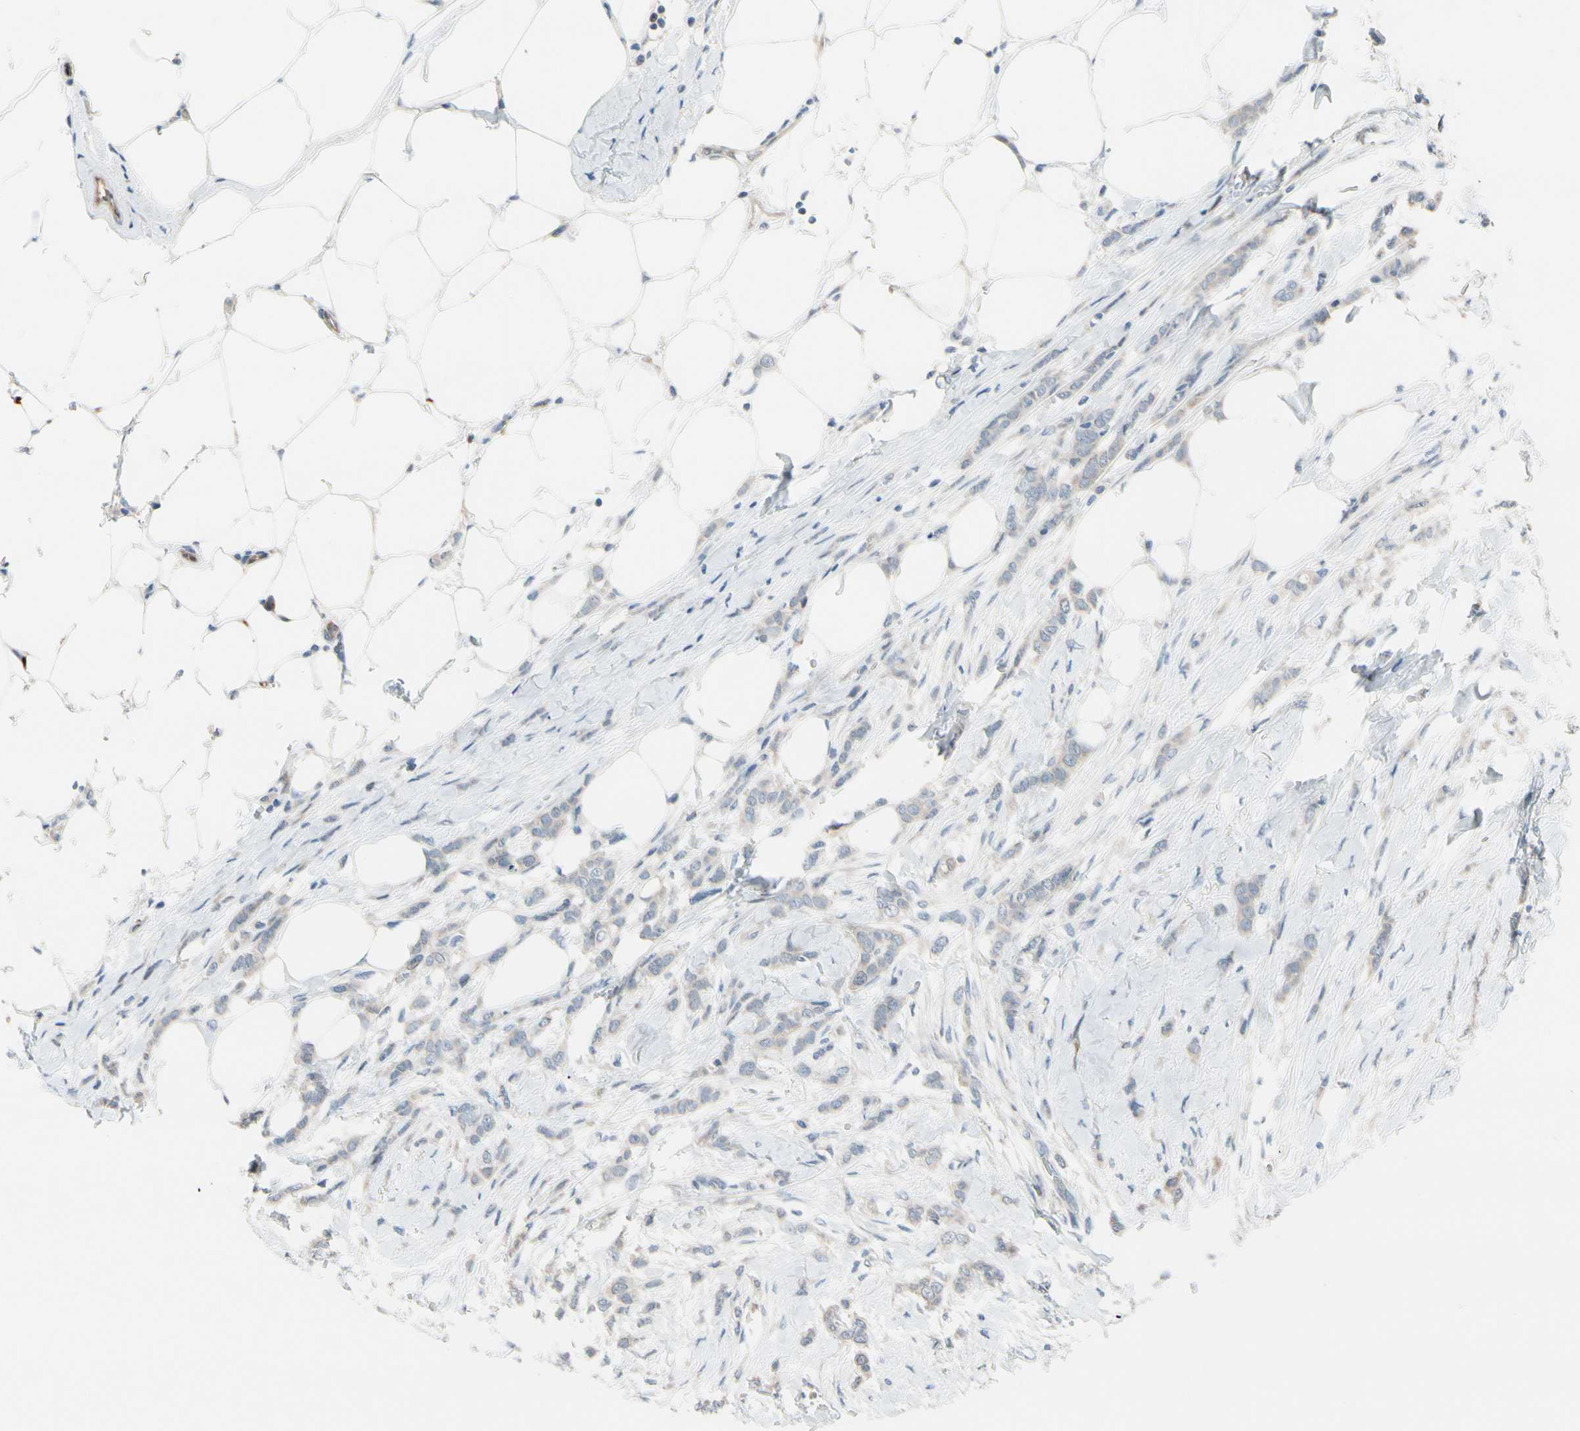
{"staining": {"intensity": "negative", "quantity": "none", "location": "none"}, "tissue": "breast cancer", "cell_type": "Tumor cells", "image_type": "cancer", "snomed": [{"axis": "morphology", "description": "Lobular carcinoma, in situ"}, {"axis": "morphology", "description": "Lobular carcinoma"}, {"axis": "topography", "description": "Breast"}], "caption": "Tumor cells show no significant protein positivity in breast lobular carcinoma.", "gene": "CFAP36", "patient": {"sex": "female", "age": 41}}